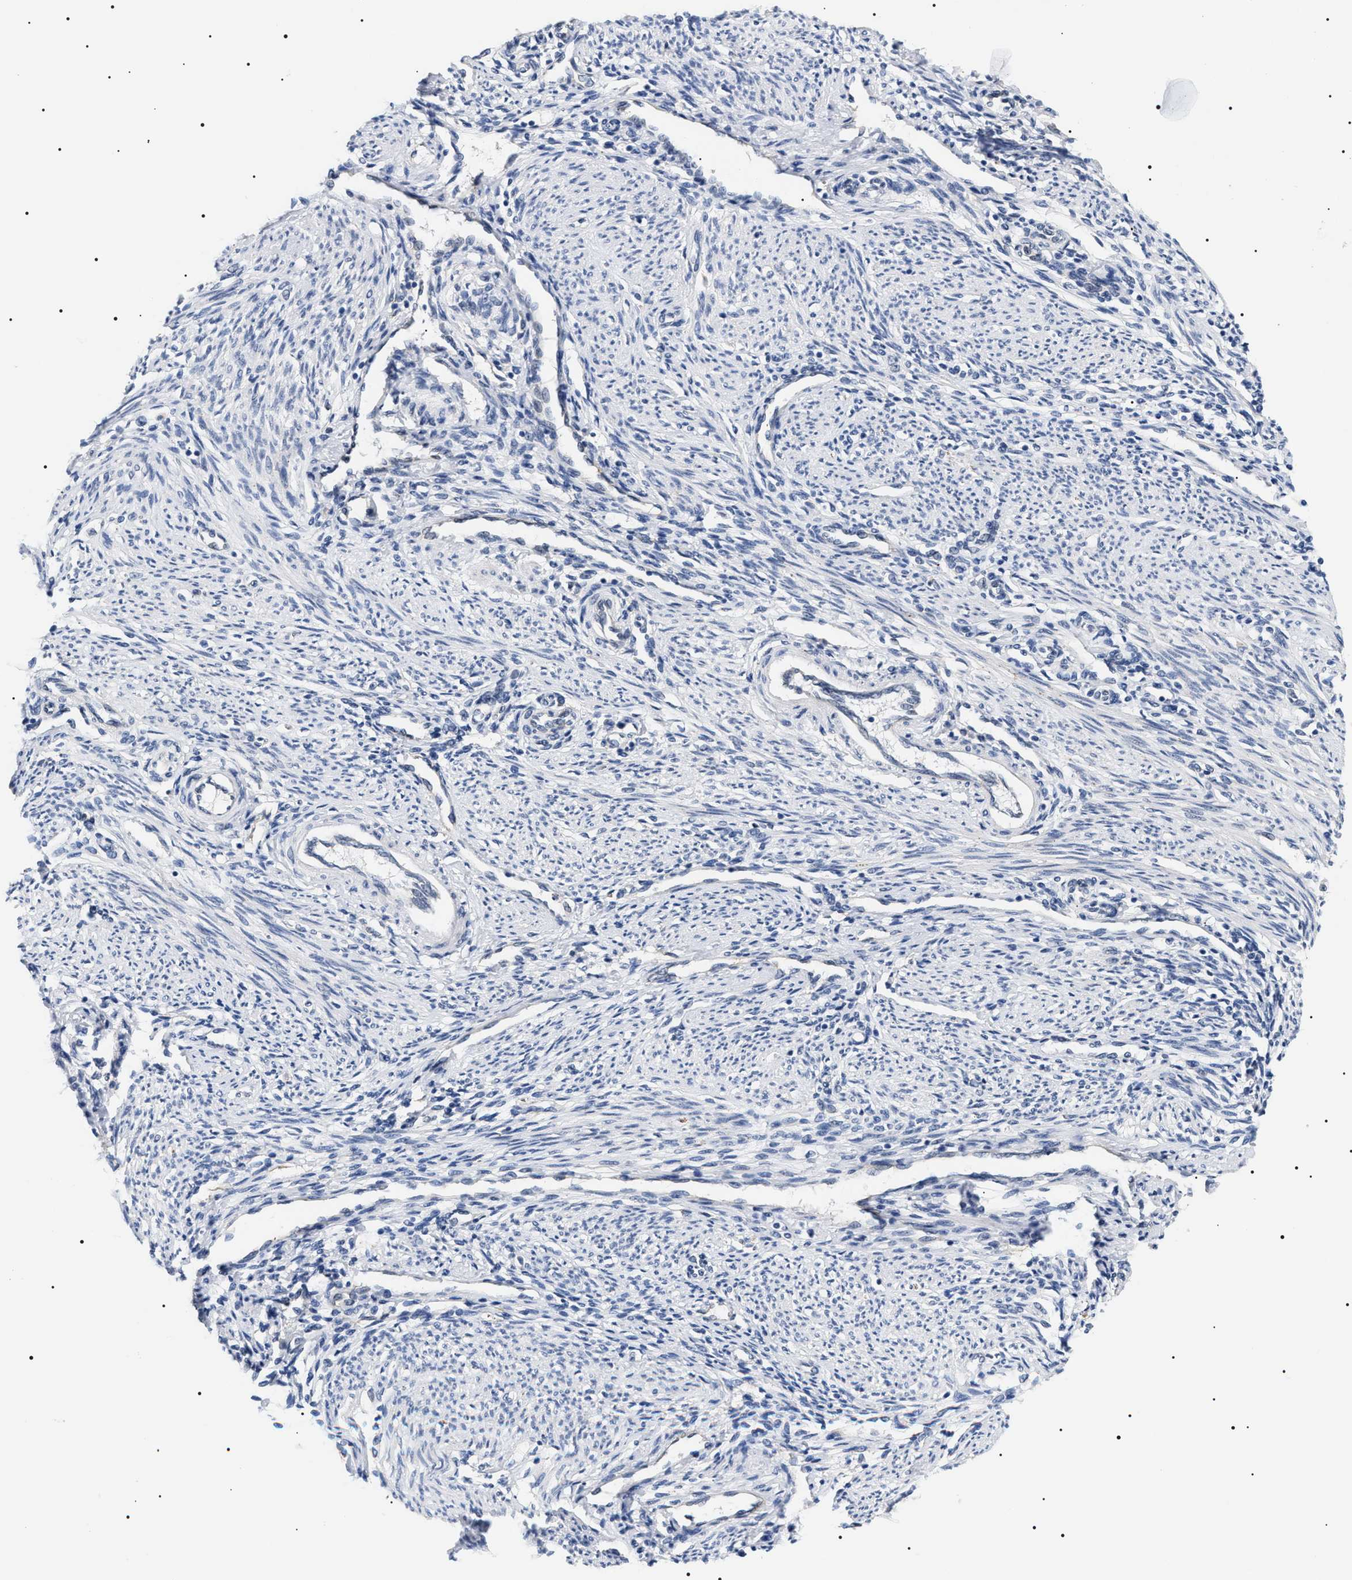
{"staining": {"intensity": "negative", "quantity": "none", "location": "none"}, "tissue": "endometrium", "cell_type": "Cells in endometrial stroma", "image_type": "normal", "snomed": [{"axis": "morphology", "description": "Normal tissue, NOS"}, {"axis": "topography", "description": "Endometrium"}], "caption": "This is an immunohistochemistry image of normal human endometrium. There is no expression in cells in endometrial stroma.", "gene": "HSD17B11", "patient": {"sex": "female", "age": 42}}